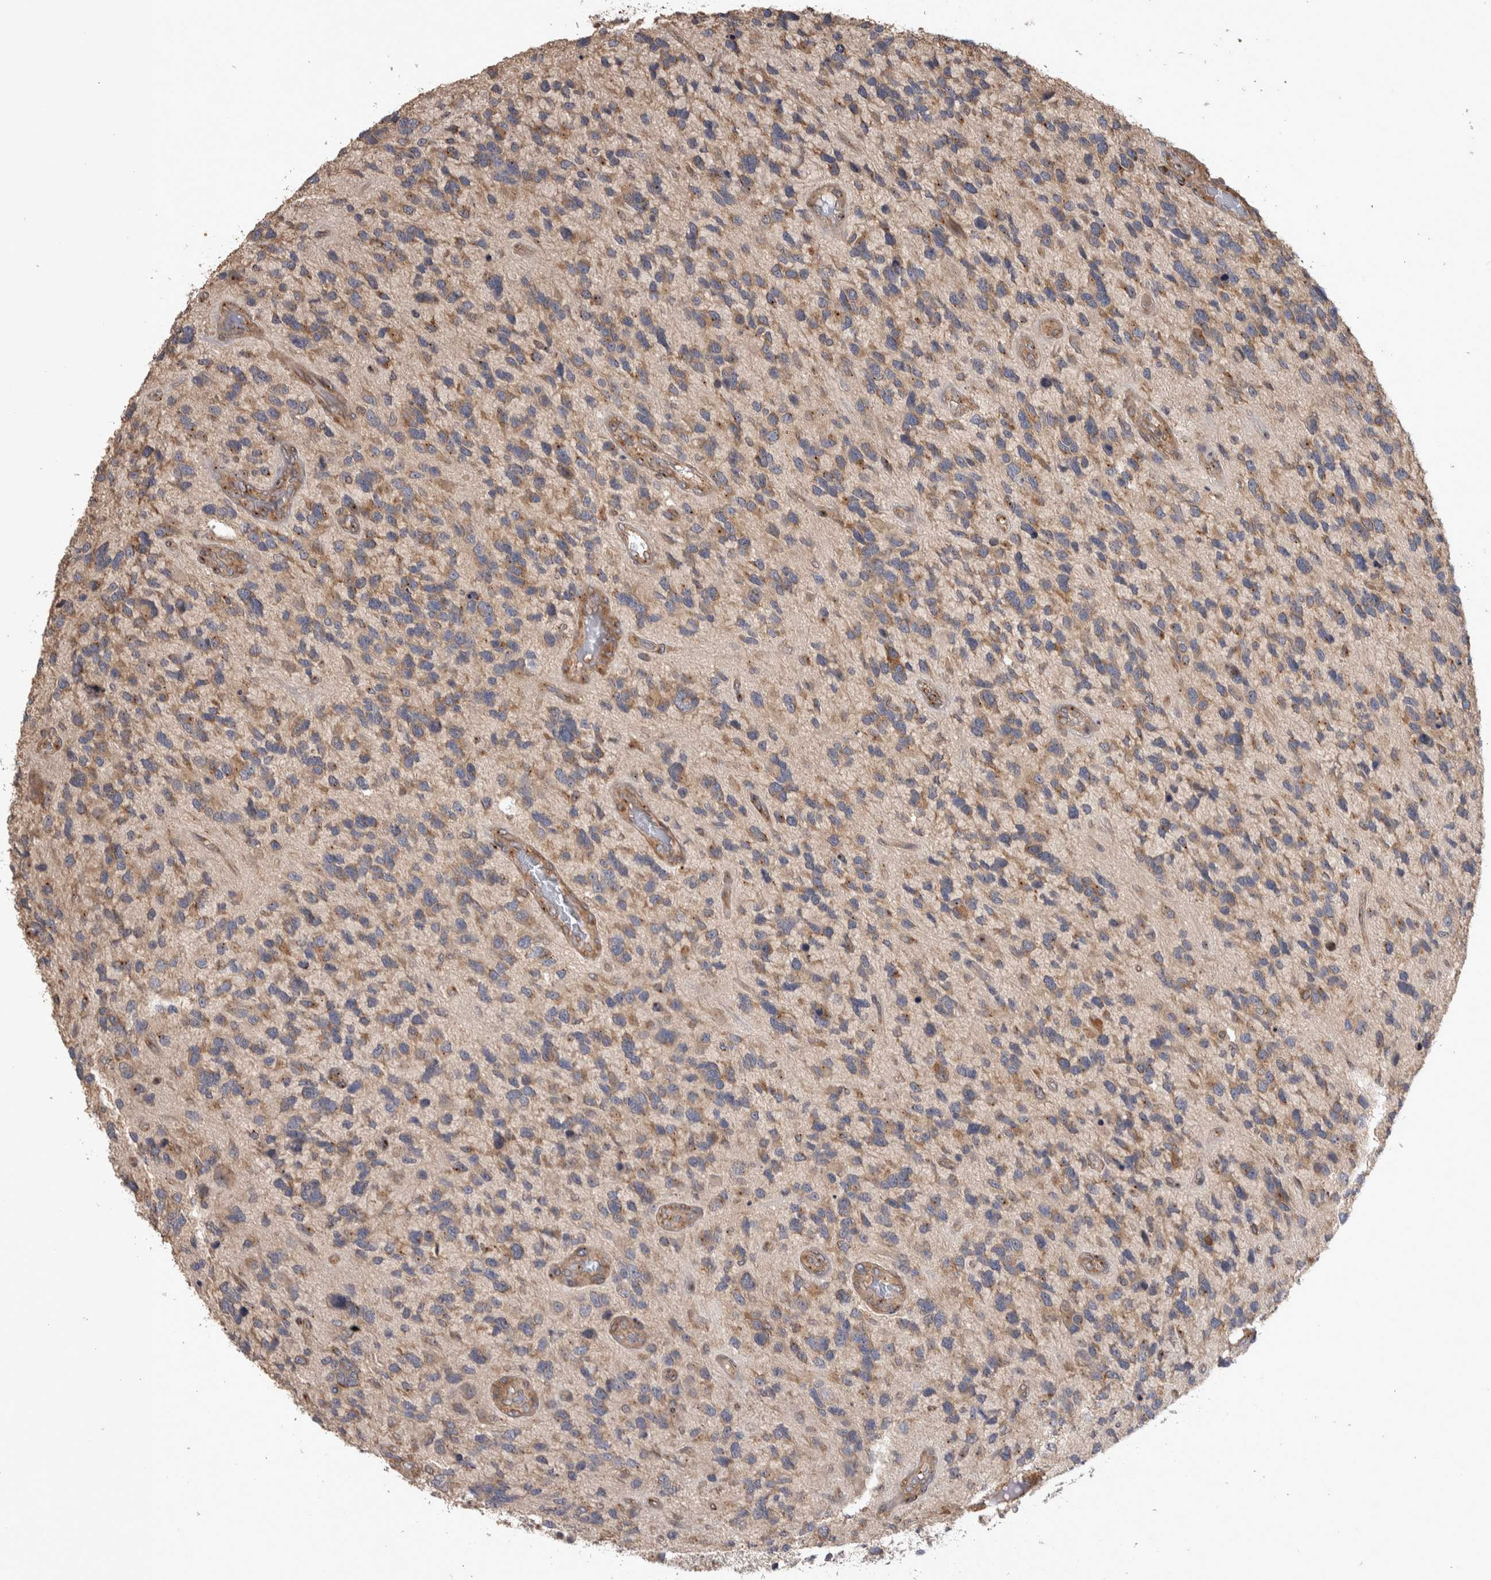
{"staining": {"intensity": "moderate", "quantity": ">75%", "location": "cytoplasmic/membranous"}, "tissue": "glioma", "cell_type": "Tumor cells", "image_type": "cancer", "snomed": [{"axis": "morphology", "description": "Glioma, malignant, High grade"}, {"axis": "topography", "description": "Brain"}], "caption": "This is an image of immunohistochemistry staining of glioma, which shows moderate expression in the cytoplasmic/membranous of tumor cells.", "gene": "IFRD1", "patient": {"sex": "female", "age": 58}}